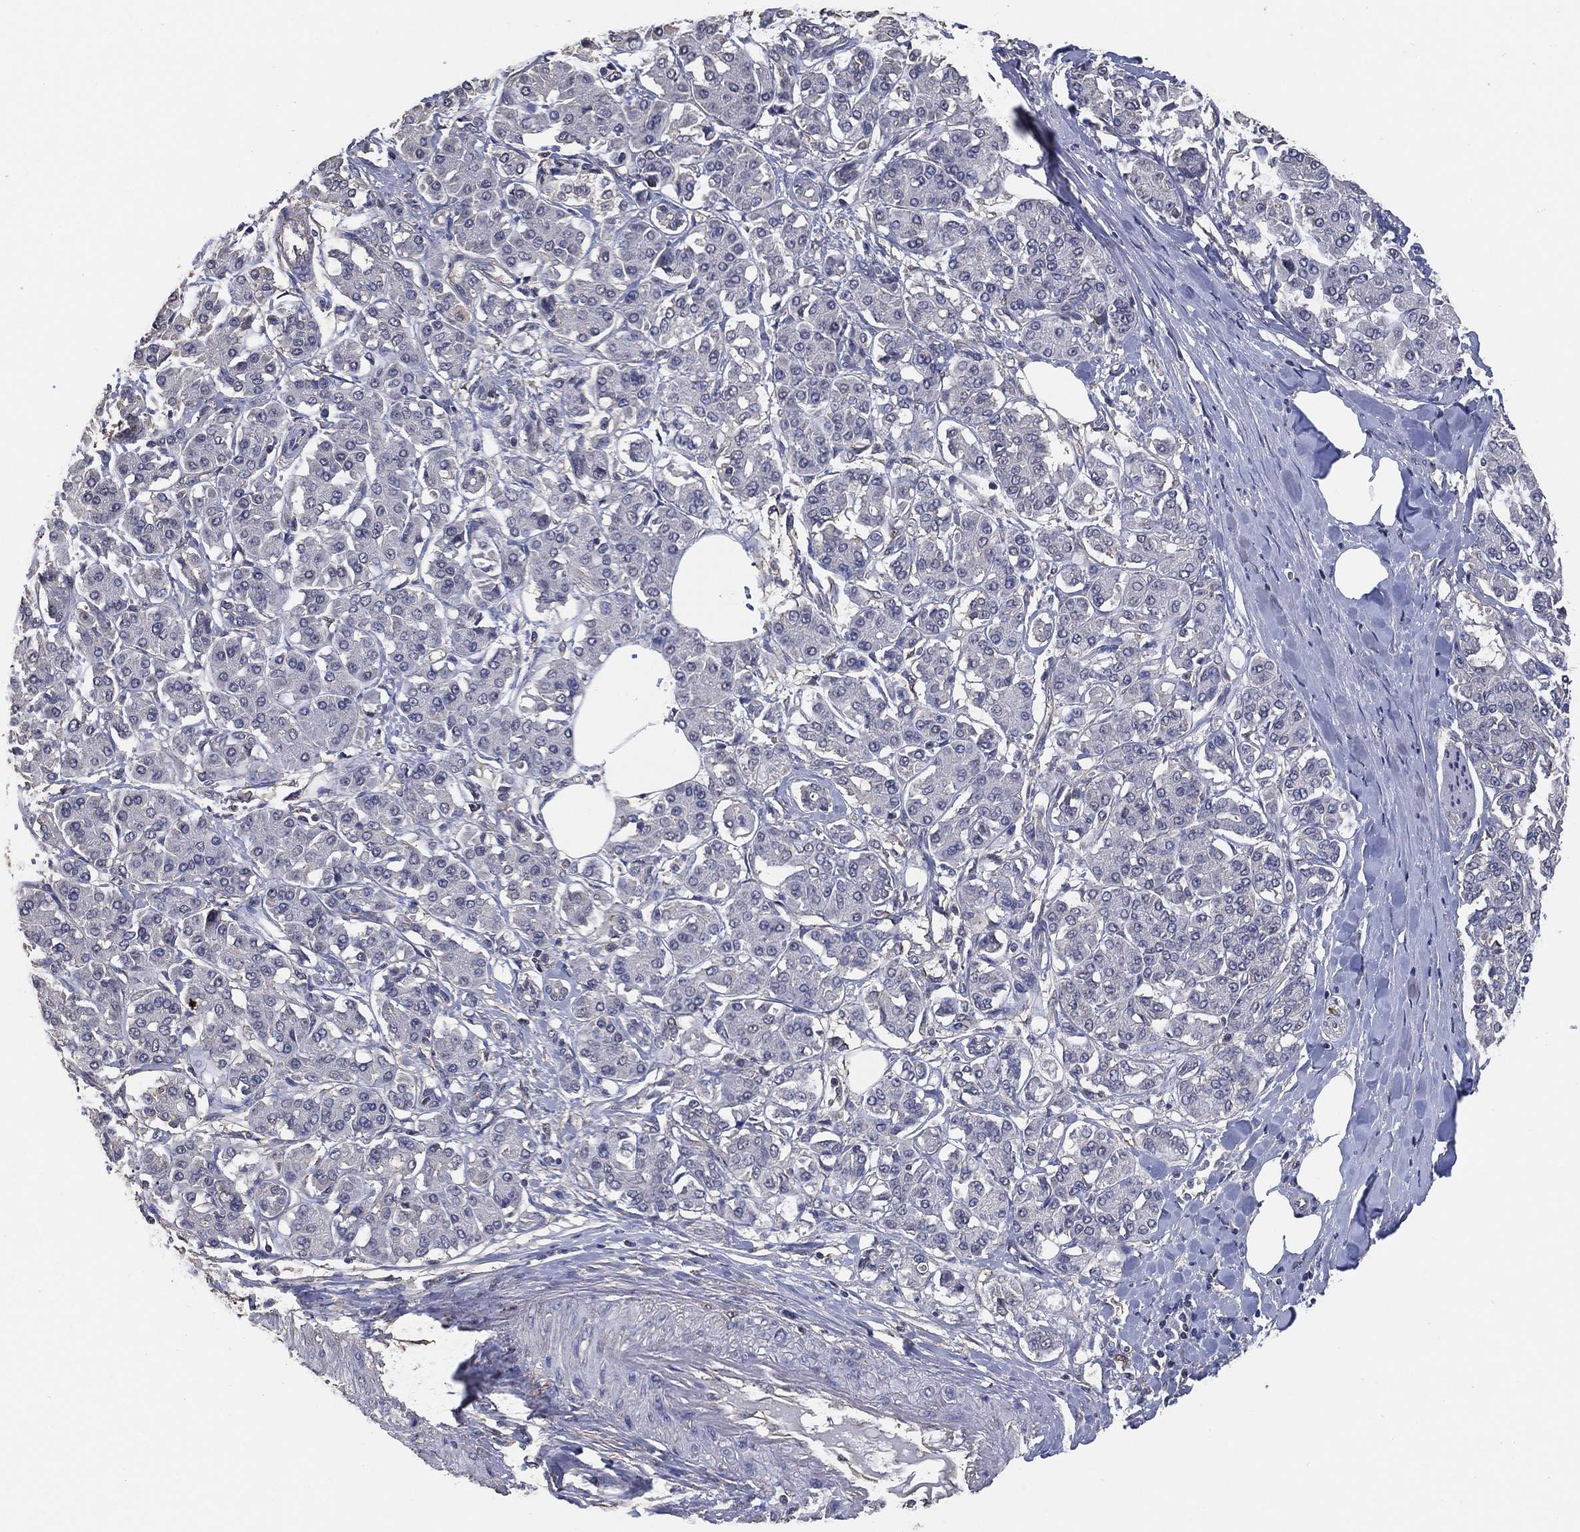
{"staining": {"intensity": "negative", "quantity": "none", "location": "none"}, "tissue": "pancreatic cancer", "cell_type": "Tumor cells", "image_type": "cancer", "snomed": [{"axis": "morphology", "description": "Adenocarcinoma, NOS"}, {"axis": "topography", "description": "Pancreas"}], "caption": "Immunohistochemistry of human pancreatic cancer (adenocarcinoma) displays no expression in tumor cells.", "gene": "KLK5", "patient": {"sex": "female", "age": 56}}